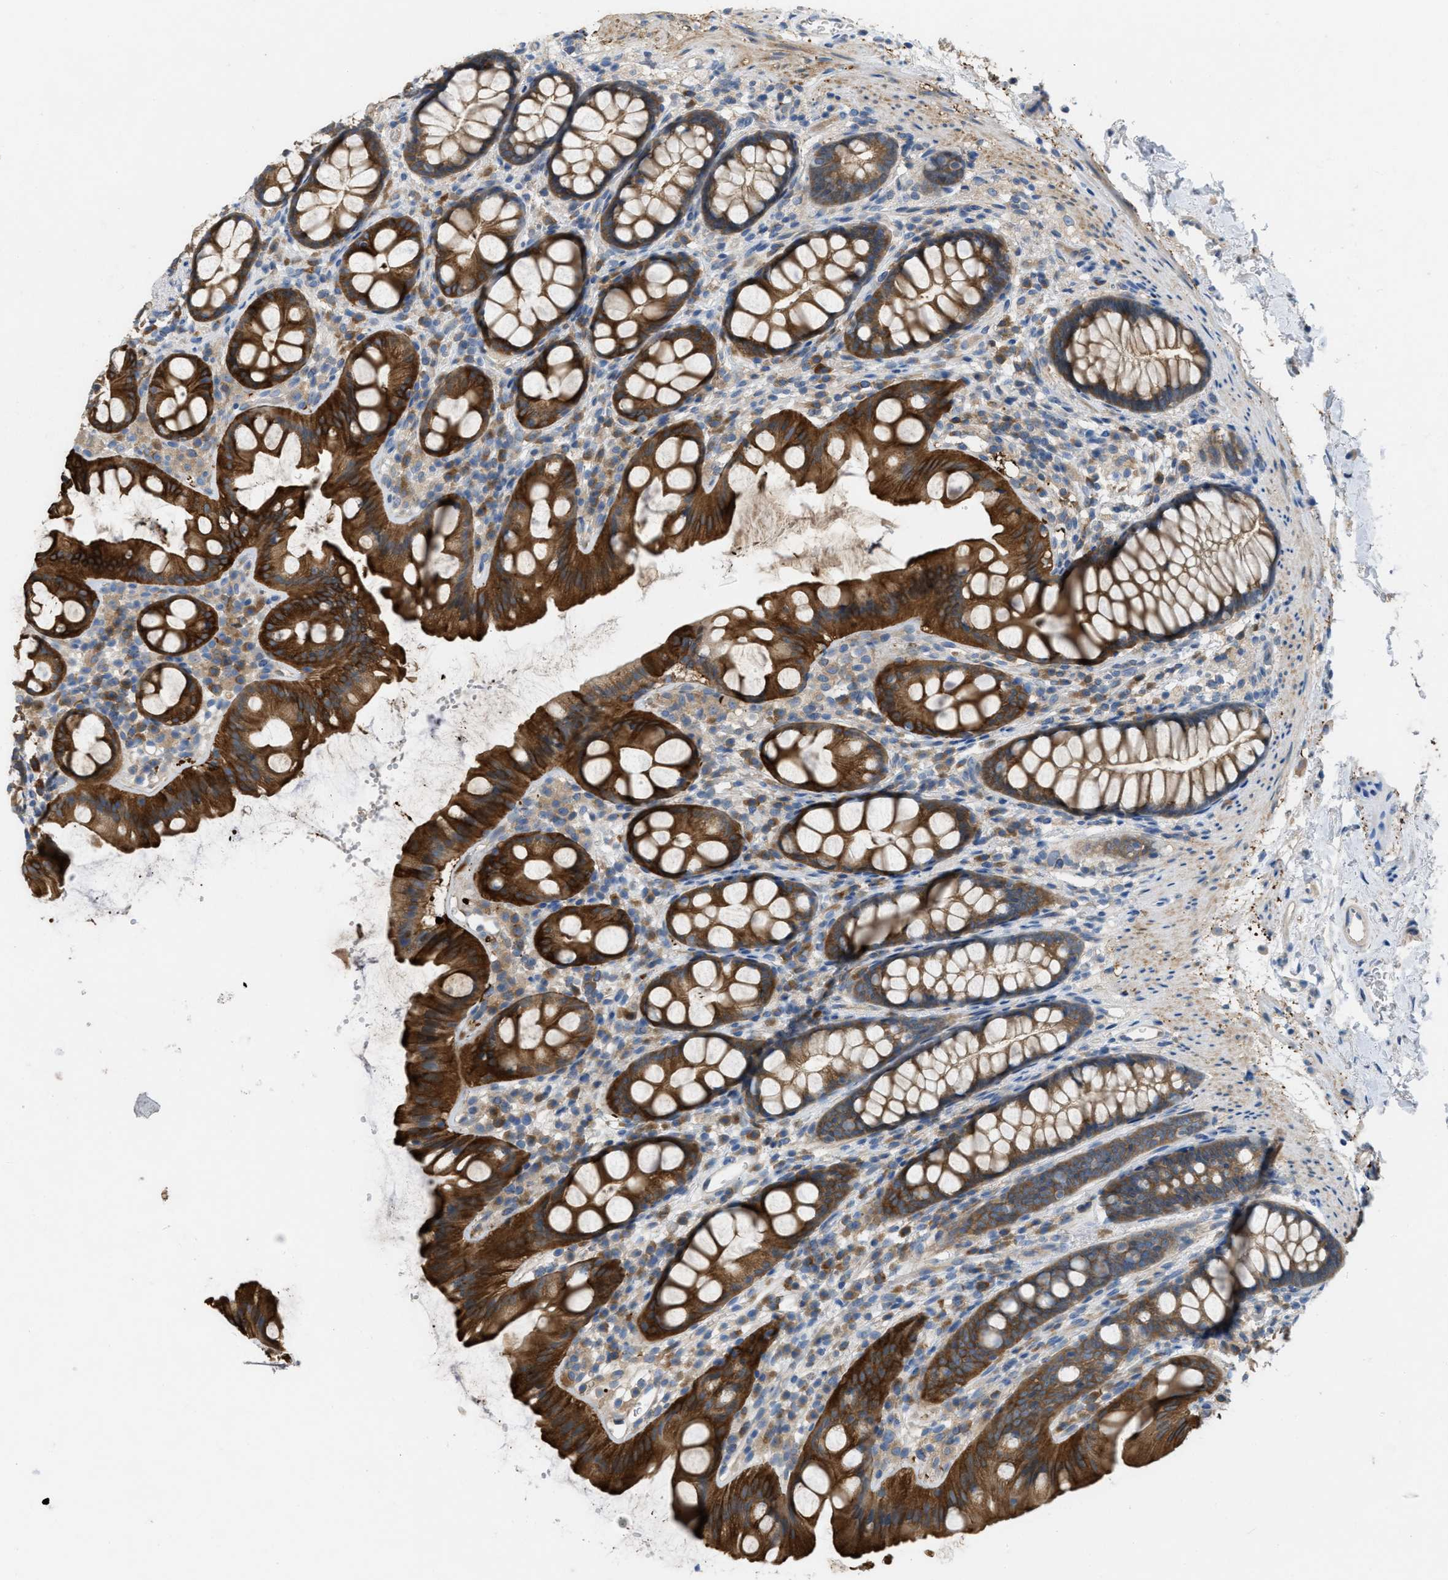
{"staining": {"intensity": "strong", "quantity": ">75%", "location": "cytoplasmic/membranous"}, "tissue": "rectum", "cell_type": "Glandular cells", "image_type": "normal", "snomed": [{"axis": "morphology", "description": "Normal tissue, NOS"}, {"axis": "topography", "description": "Rectum"}], "caption": "Immunohistochemistry (IHC) (DAB (3,3'-diaminobenzidine)) staining of unremarkable rectum demonstrates strong cytoplasmic/membranous protein positivity in approximately >75% of glandular cells. Ihc stains the protein of interest in brown and the nuclei are stained blue.", "gene": "UBA5", "patient": {"sex": "female", "age": 65}}